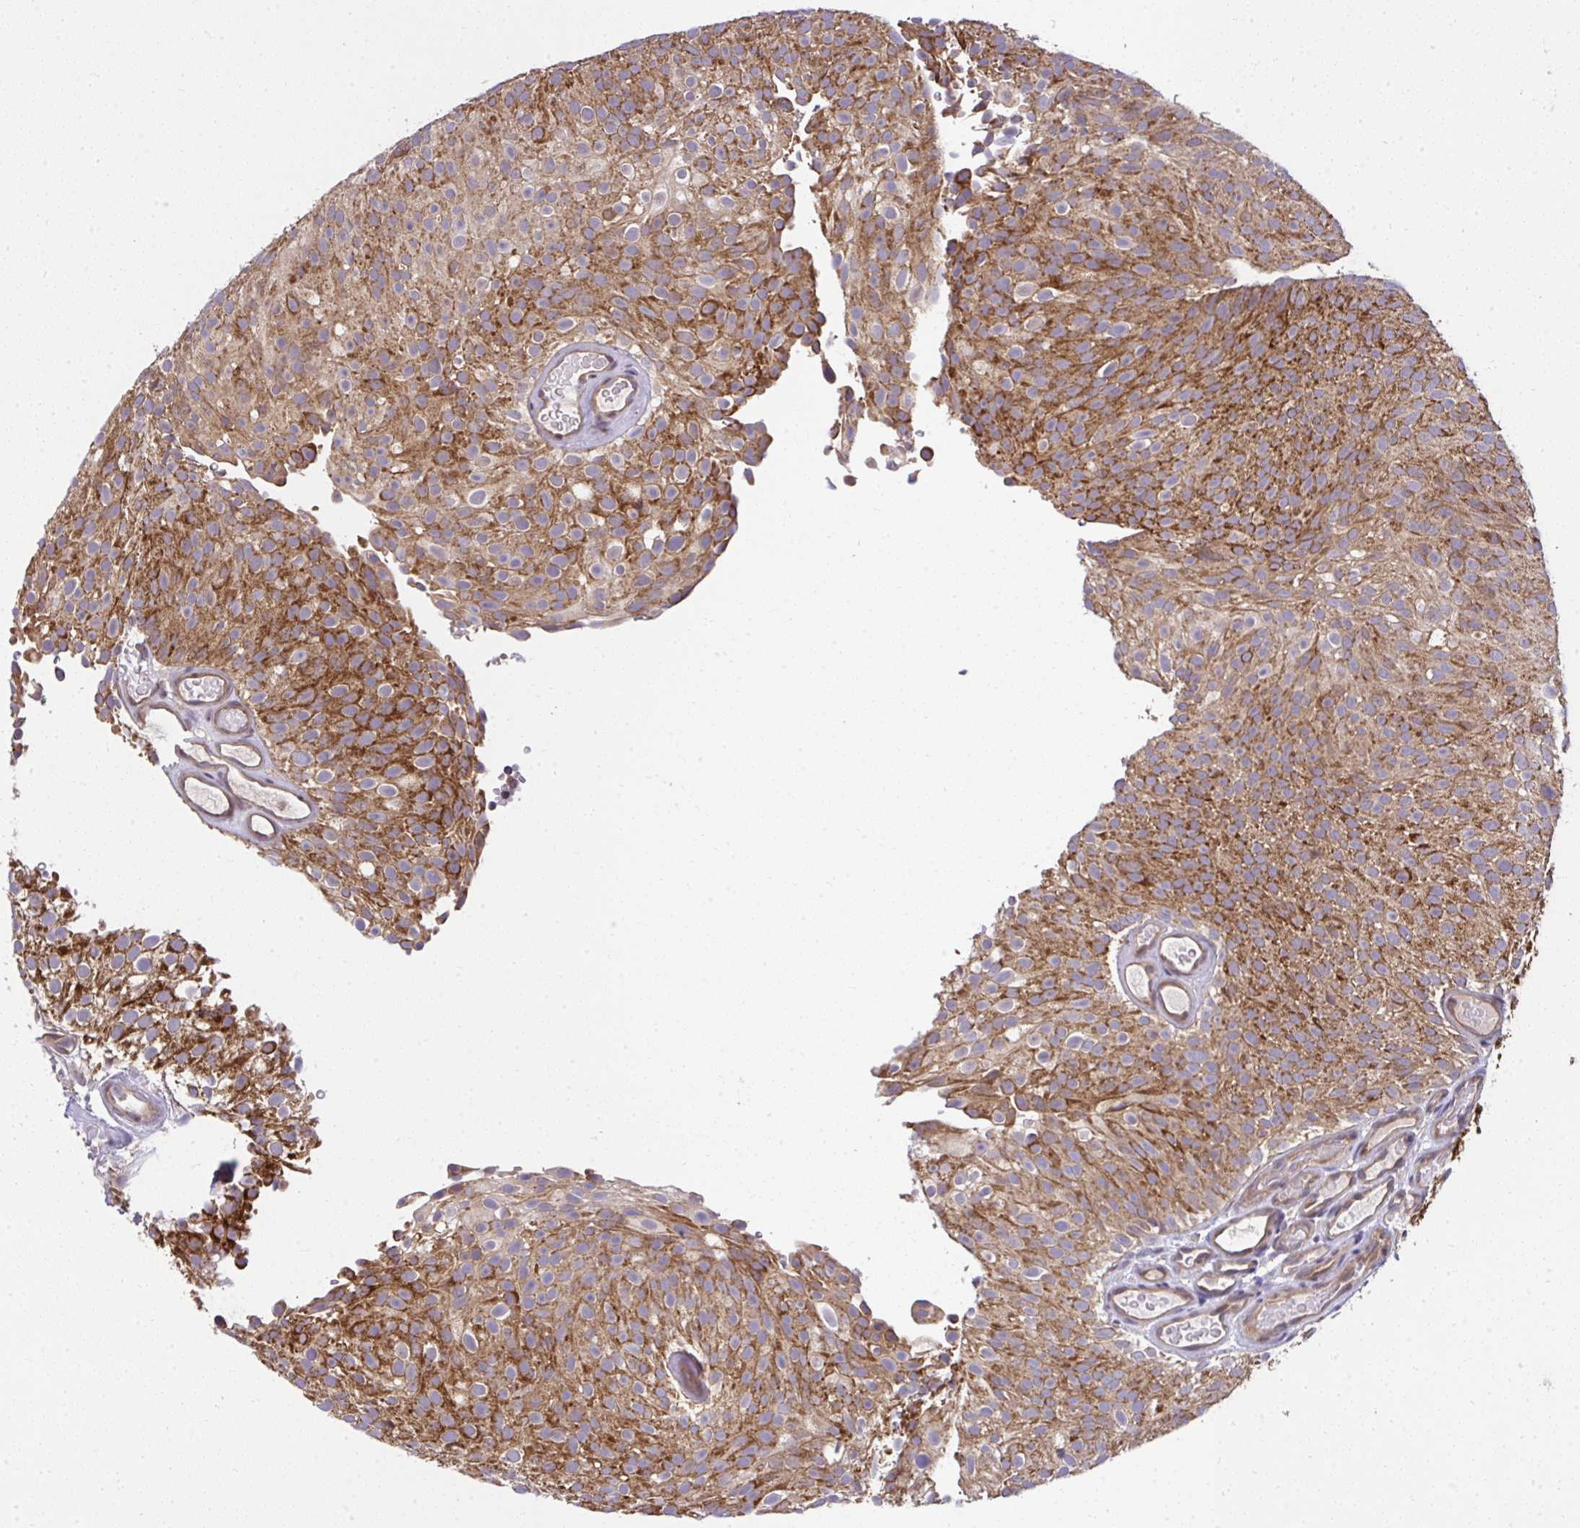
{"staining": {"intensity": "strong", "quantity": ">75%", "location": "cytoplasmic/membranous"}, "tissue": "urothelial cancer", "cell_type": "Tumor cells", "image_type": "cancer", "snomed": [{"axis": "morphology", "description": "Urothelial carcinoma, Low grade"}, {"axis": "topography", "description": "Urinary bladder"}], "caption": "Immunohistochemistry (IHC) micrograph of human urothelial cancer stained for a protein (brown), which demonstrates high levels of strong cytoplasmic/membranous positivity in approximately >75% of tumor cells.", "gene": "RDH14", "patient": {"sex": "male", "age": 78}}